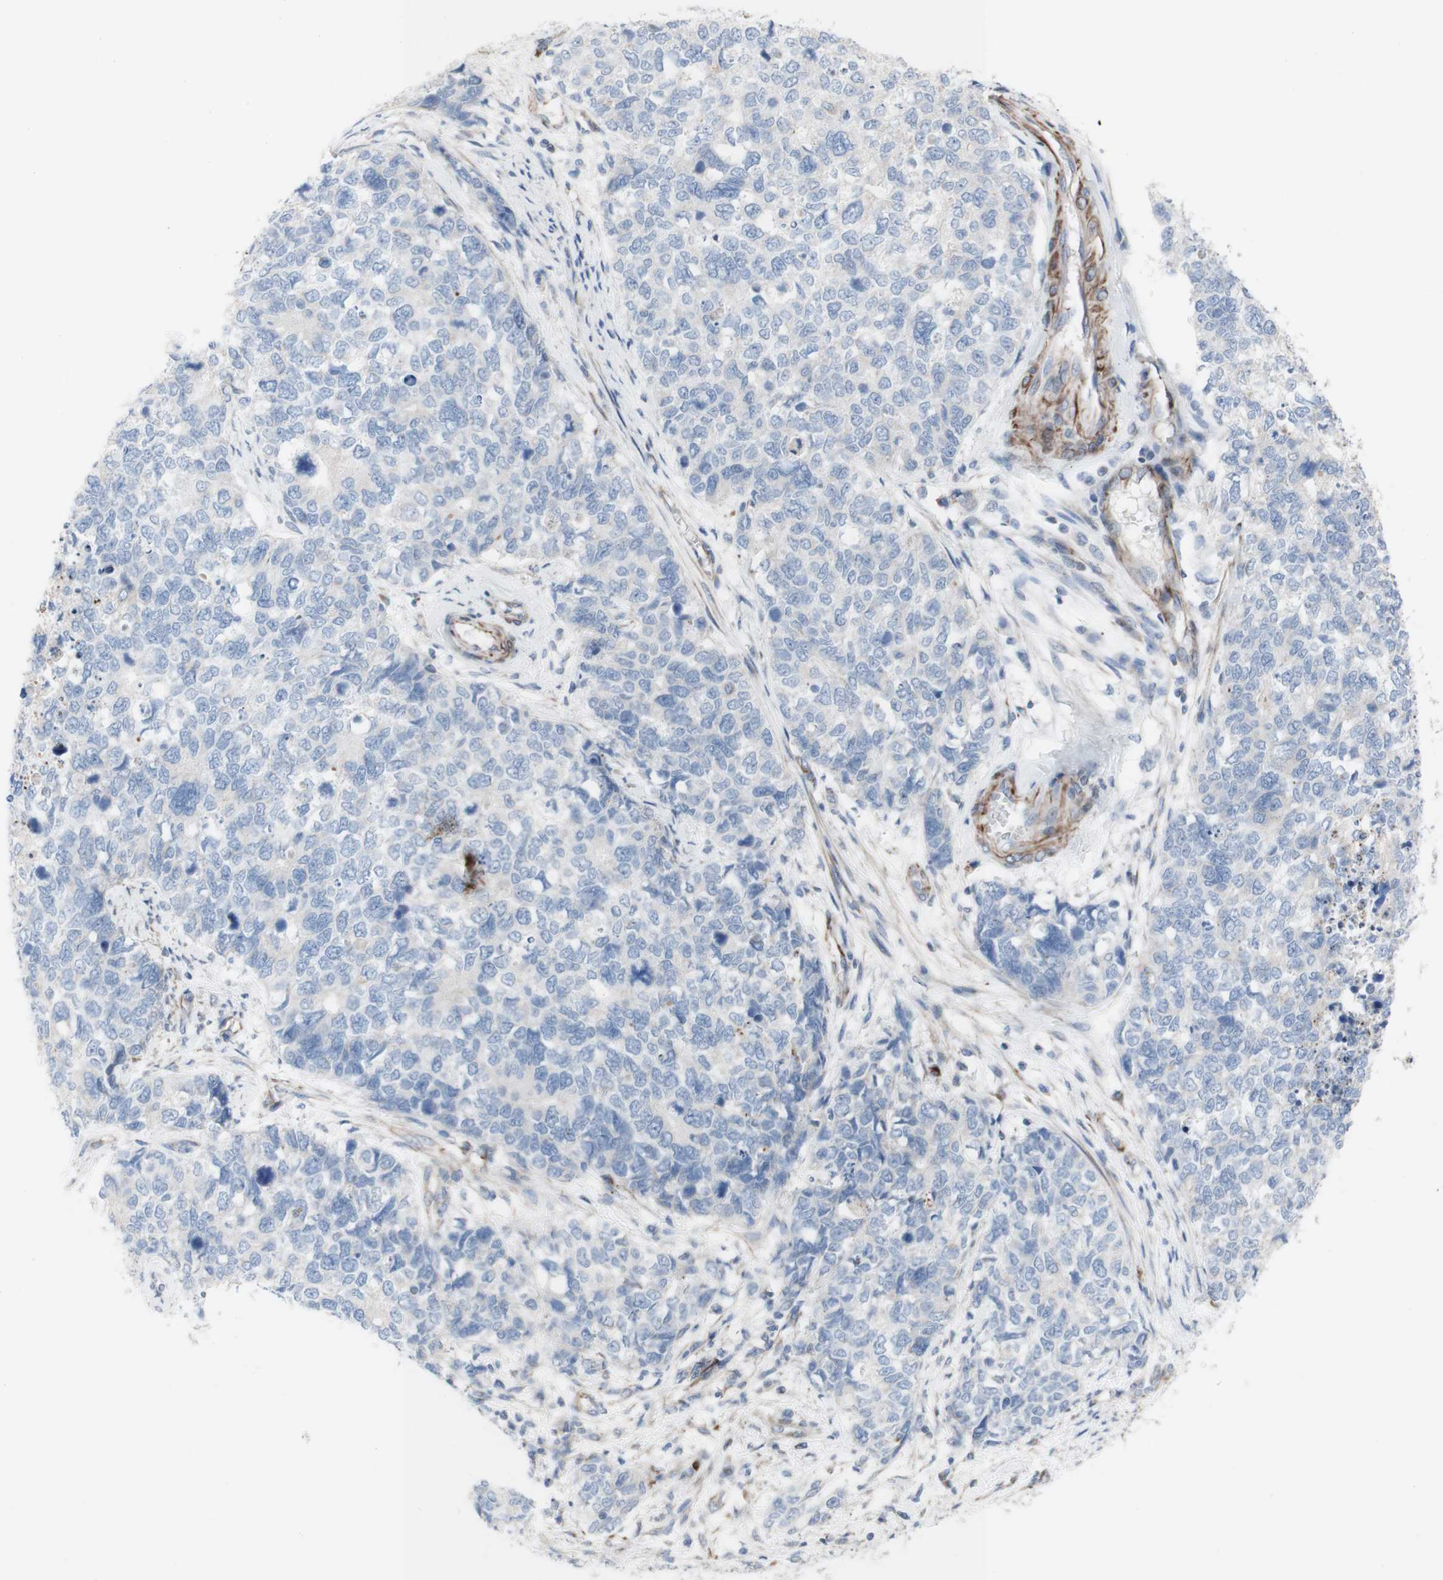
{"staining": {"intensity": "negative", "quantity": "none", "location": "none"}, "tissue": "cervical cancer", "cell_type": "Tumor cells", "image_type": "cancer", "snomed": [{"axis": "morphology", "description": "Squamous cell carcinoma, NOS"}, {"axis": "topography", "description": "Cervix"}], "caption": "Cervical squamous cell carcinoma was stained to show a protein in brown. There is no significant expression in tumor cells.", "gene": "AGPAT5", "patient": {"sex": "female", "age": 63}}